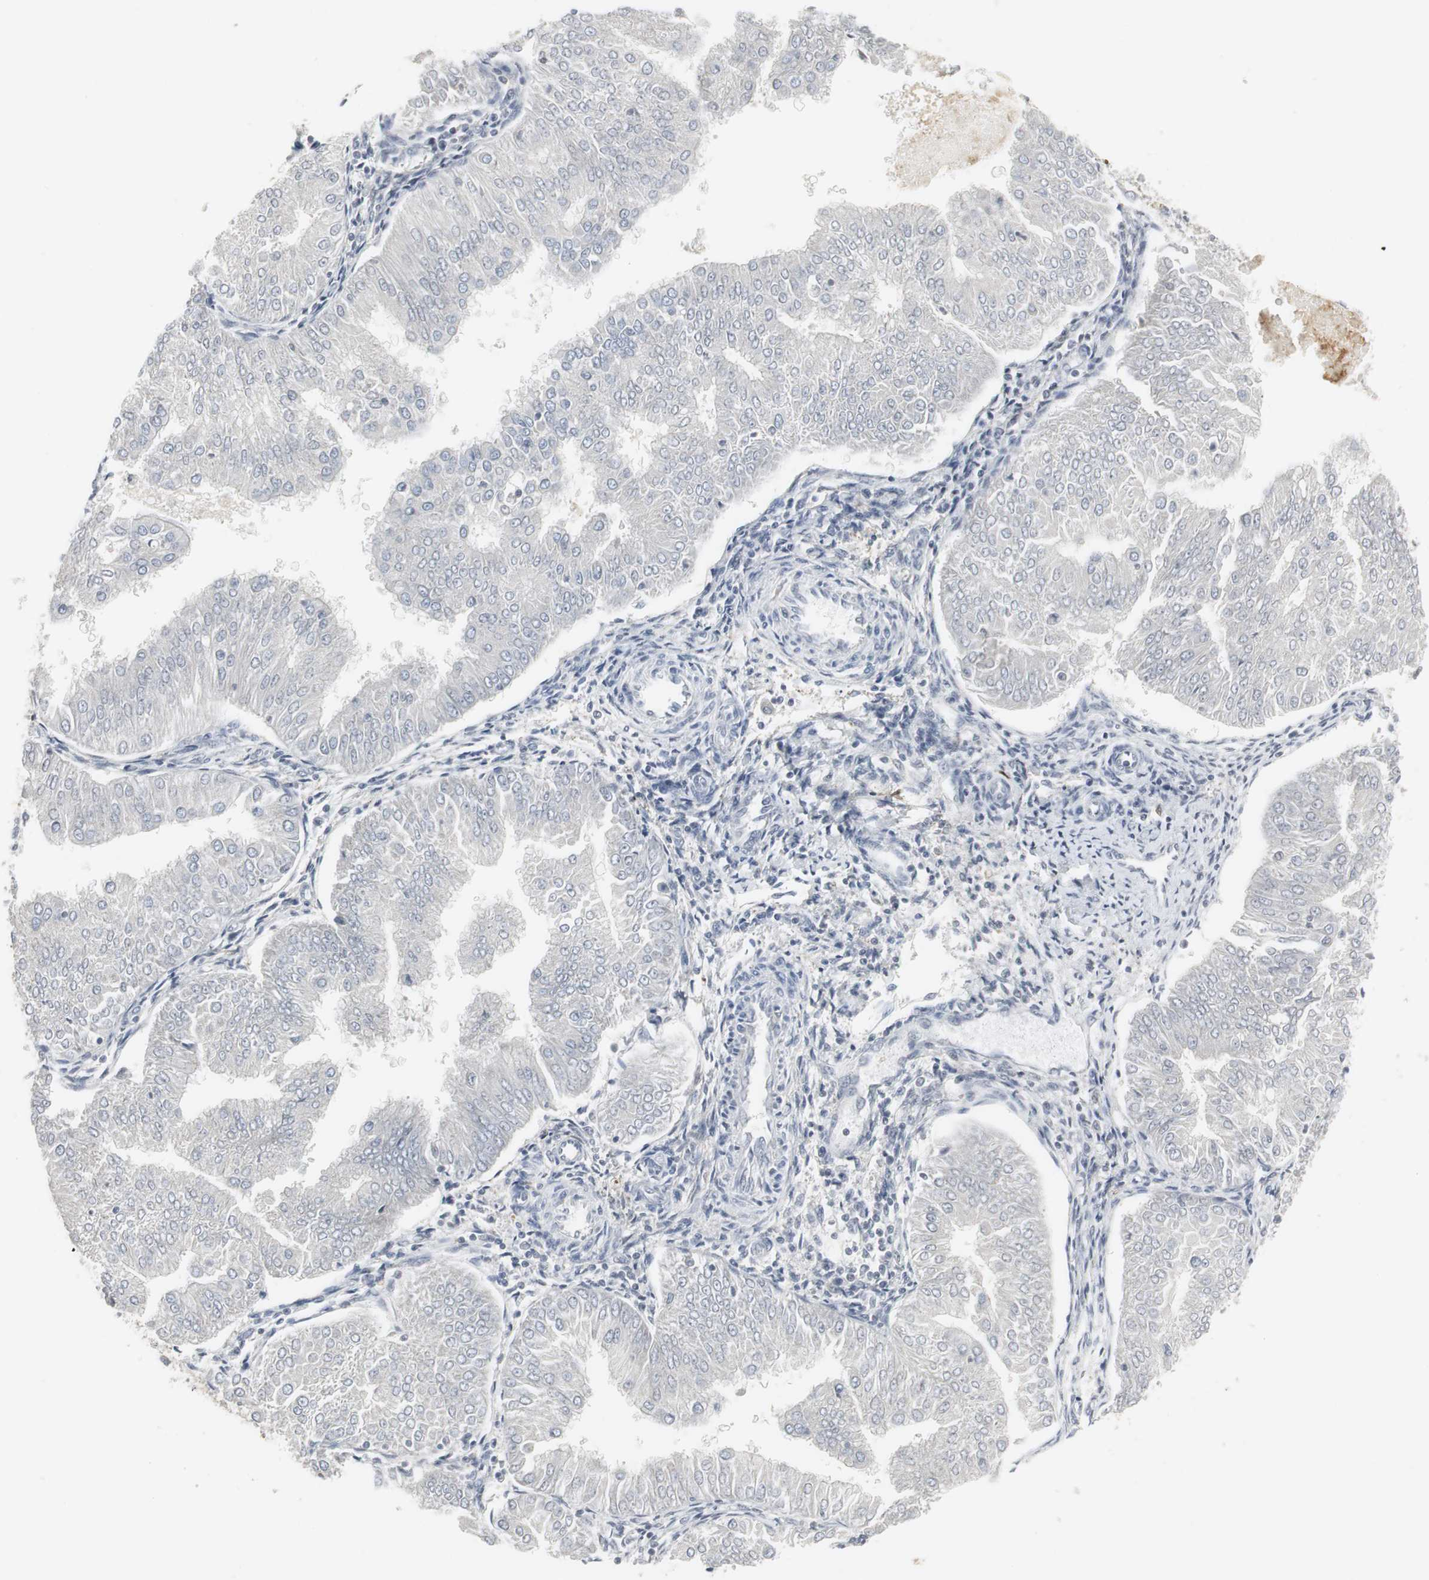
{"staining": {"intensity": "negative", "quantity": "none", "location": "none"}, "tissue": "endometrial cancer", "cell_type": "Tumor cells", "image_type": "cancer", "snomed": [{"axis": "morphology", "description": "Adenocarcinoma, NOS"}, {"axis": "topography", "description": "Endometrium"}], "caption": "Tumor cells are negative for brown protein staining in adenocarcinoma (endometrial).", "gene": "PI15", "patient": {"sex": "female", "age": 53}}